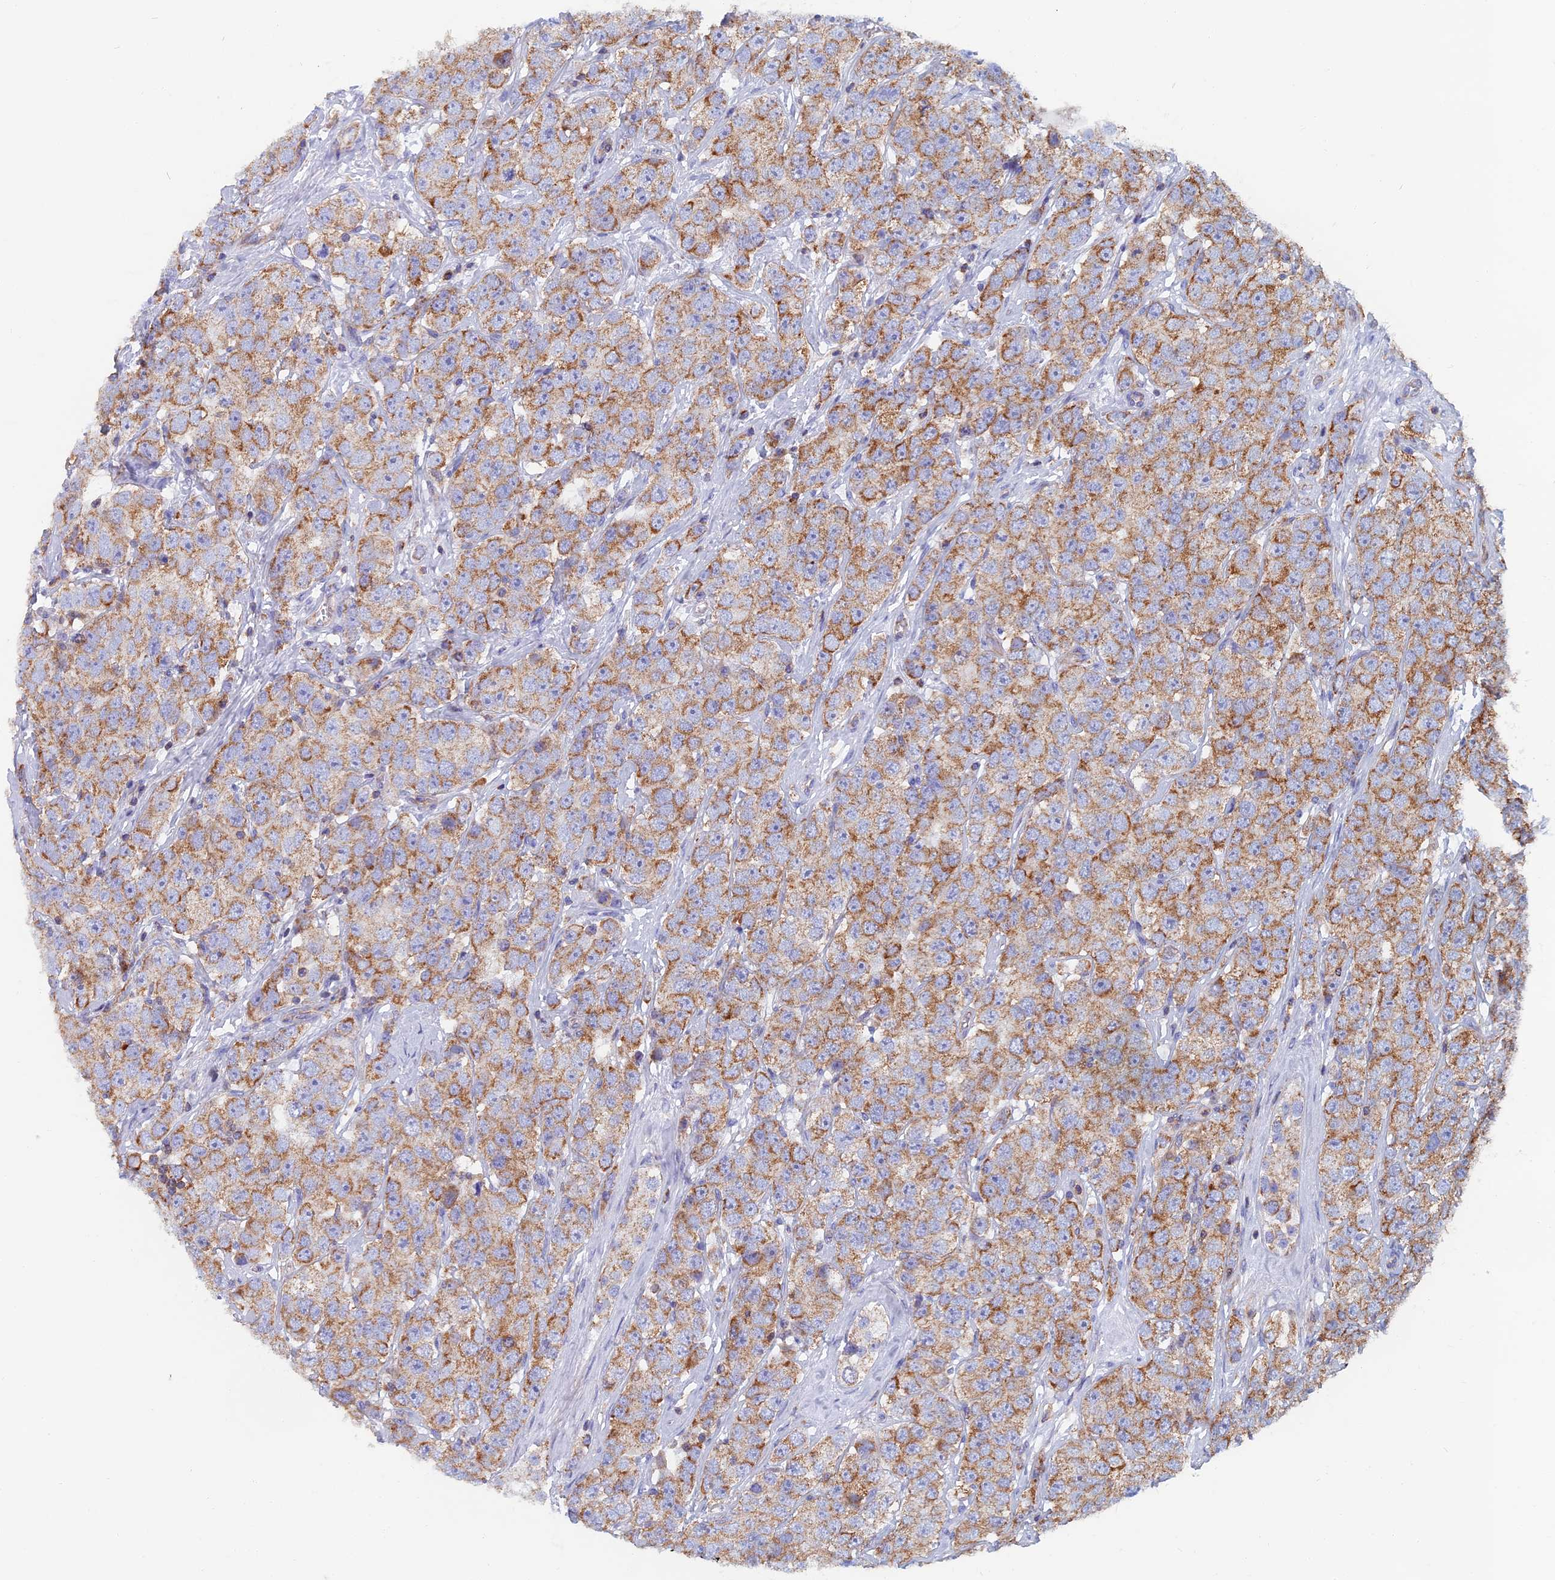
{"staining": {"intensity": "moderate", "quantity": ">75%", "location": "cytoplasmic/membranous"}, "tissue": "testis cancer", "cell_type": "Tumor cells", "image_type": "cancer", "snomed": [{"axis": "morphology", "description": "Seminoma, NOS"}, {"axis": "topography", "description": "Testis"}], "caption": "Immunohistochemistry of human seminoma (testis) shows medium levels of moderate cytoplasmic/membranous positivity in approximately >75% of tumor cells.", "gene": "HSD17B8", "patient": {"sex": "male", "age": 28}}